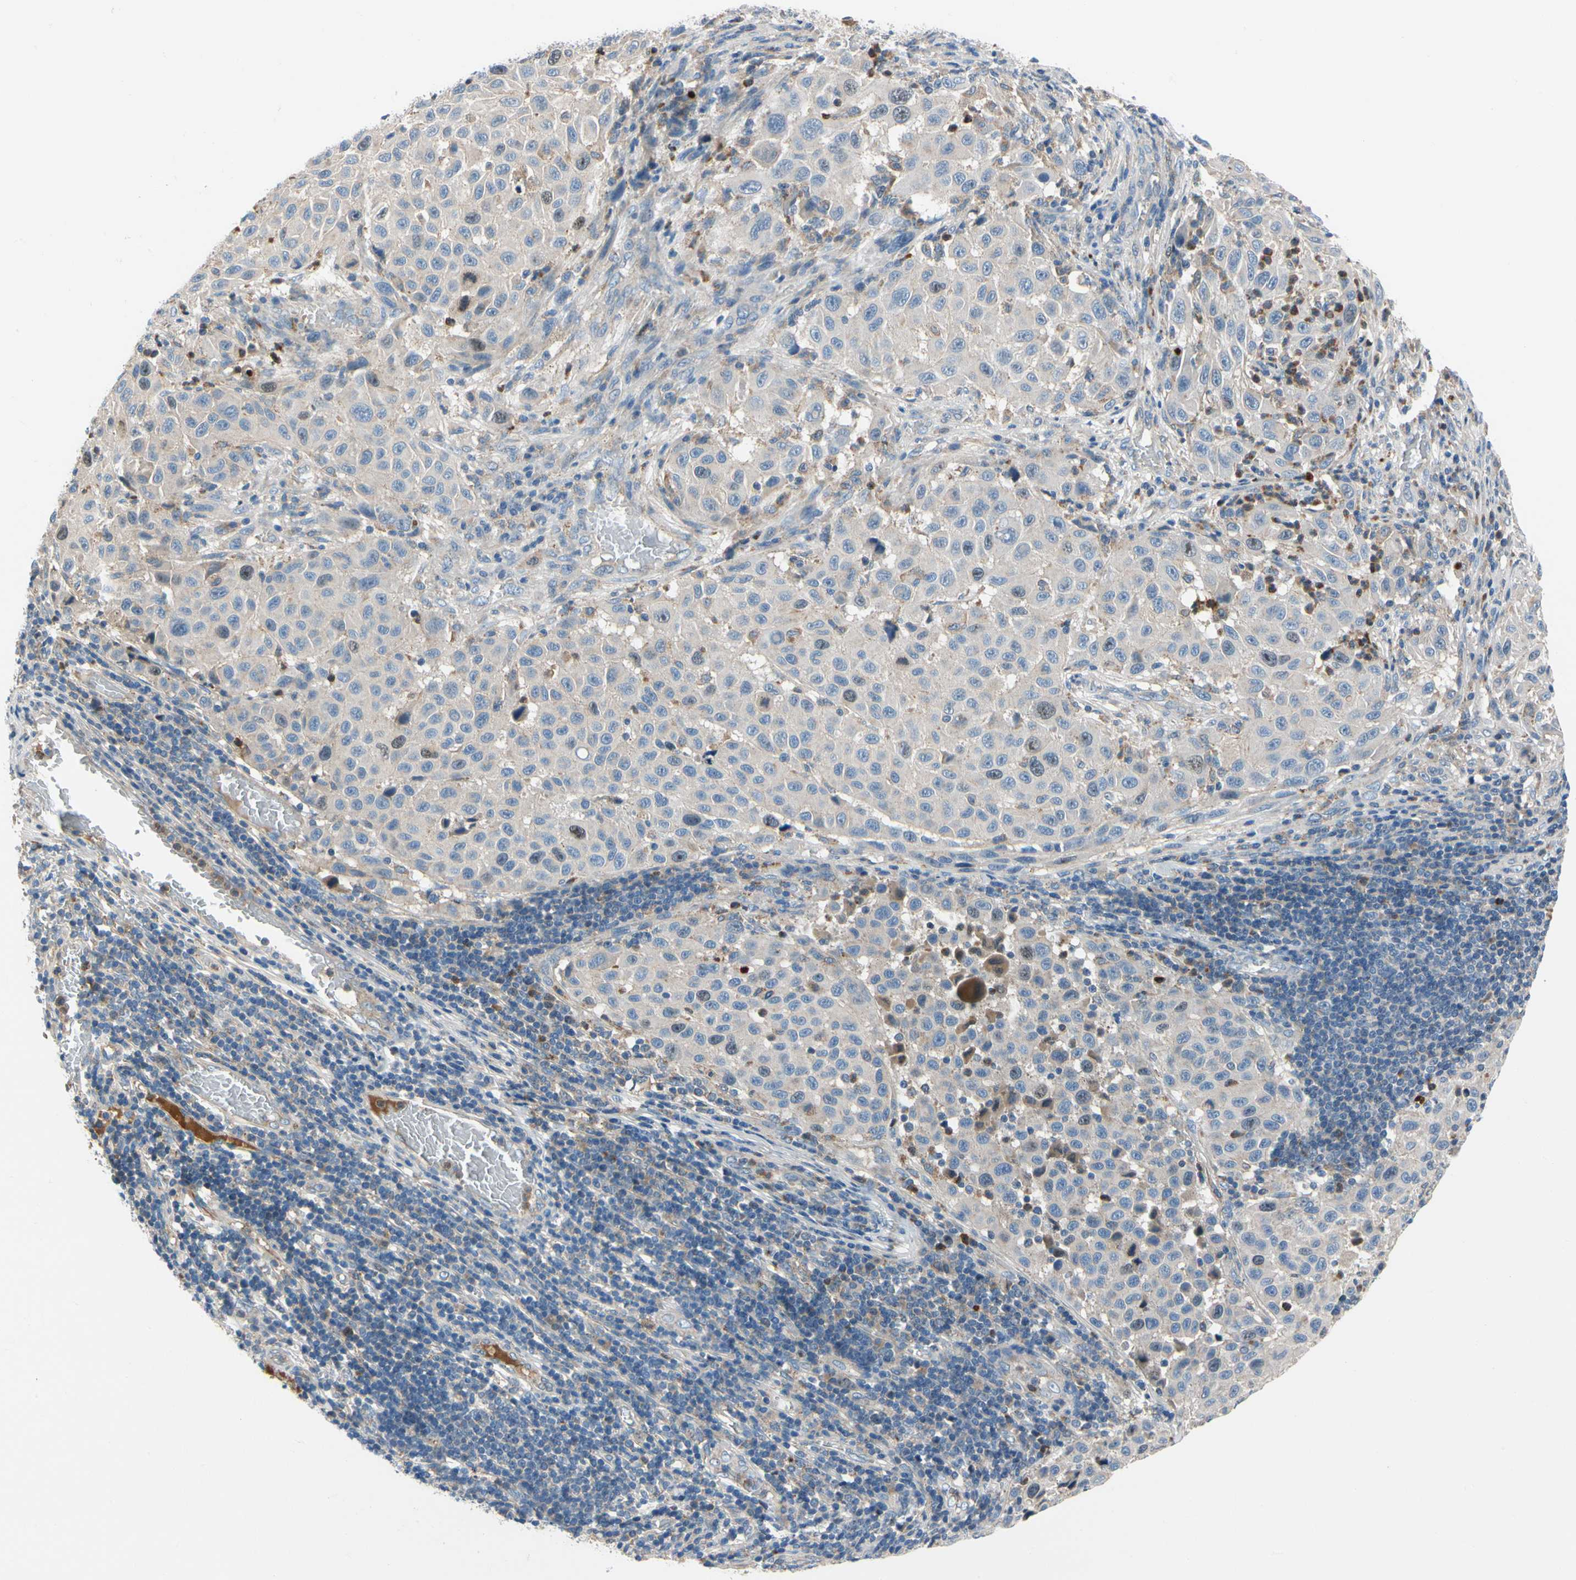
{"staining": {"intensity": "negative", "quantity": "none", "location": "none"}, "tissue": "melanoma", "cell_type": "Tumor cells", "image_type": "cancer", "snomed": [{"axis": "morphology", "description": "Malignant melanoma, Metastatic site"}, {"axis": "topography", "description": "Lymph node"}], "caption": "Histopathology image shows no significant protein positivity in tumor cells of malignant melanoma (metastatic site).", "gene": "HJURP", "patient": {"sex": "male", "age": 61}}